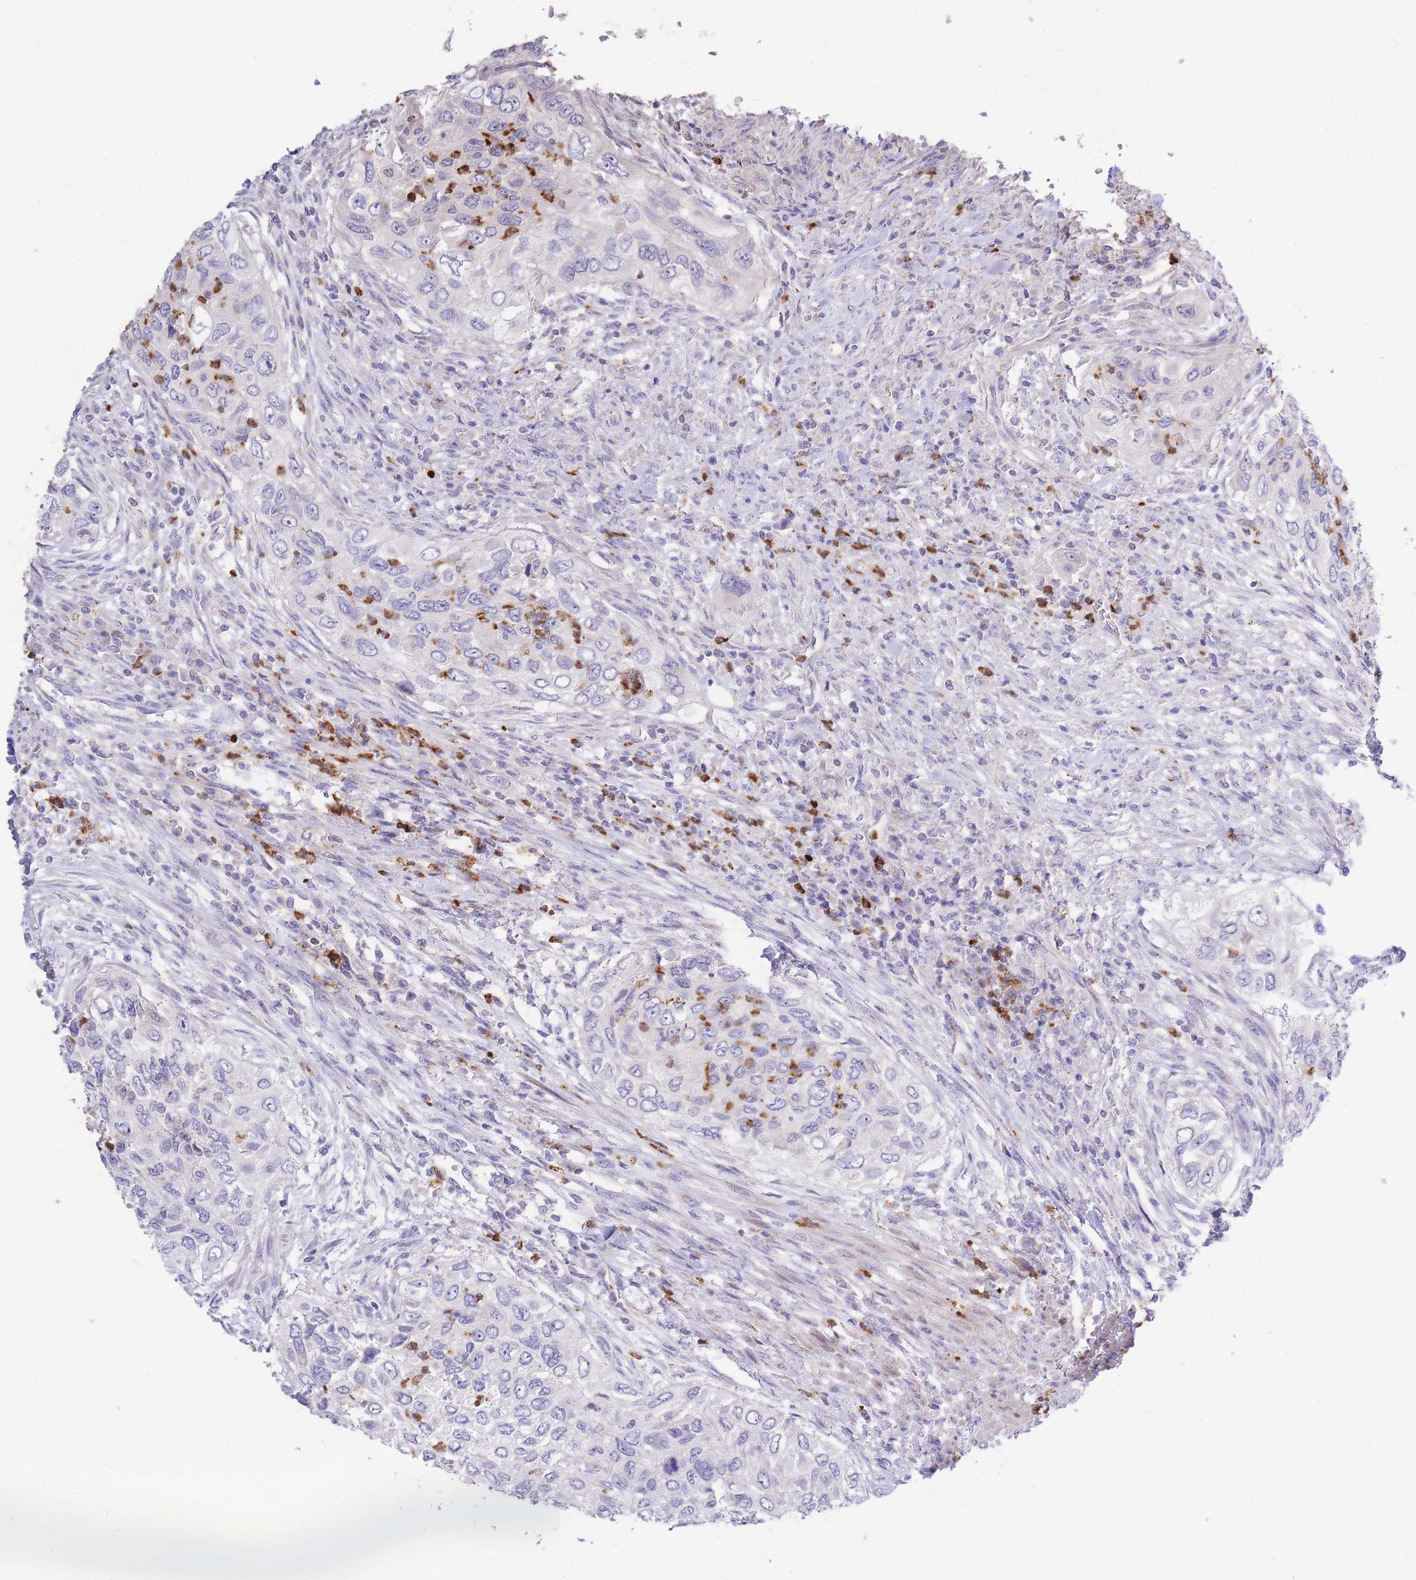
{"staining": {"intensity": "moderate", "quantity": "<25%", "location": "cytoplasmic/membranous"}, "tissue": "urothelial cancer", "cell_type": "Tumor cells", "image_type": "cancer", "snomed": [{"axis": "morphology", "description": "Urothelial carcinoma, High grade"}, {"axis": "topography", "description": "Urinary bladder"}], "caption": "Urothelial cancer stained with immunohistochemistry (IHC) exhibits moderate cytoplasmic/membranous positivity in approximately <25% of tumor cells. The staining is performed using DAB (3,3'-diaminobenzidine) brown chromogen to label protein expression. The nuclei are counter-stained blue using hematoxylin.", "gene": "CENPM", "patient": {"sex": "female", "age": 60}}